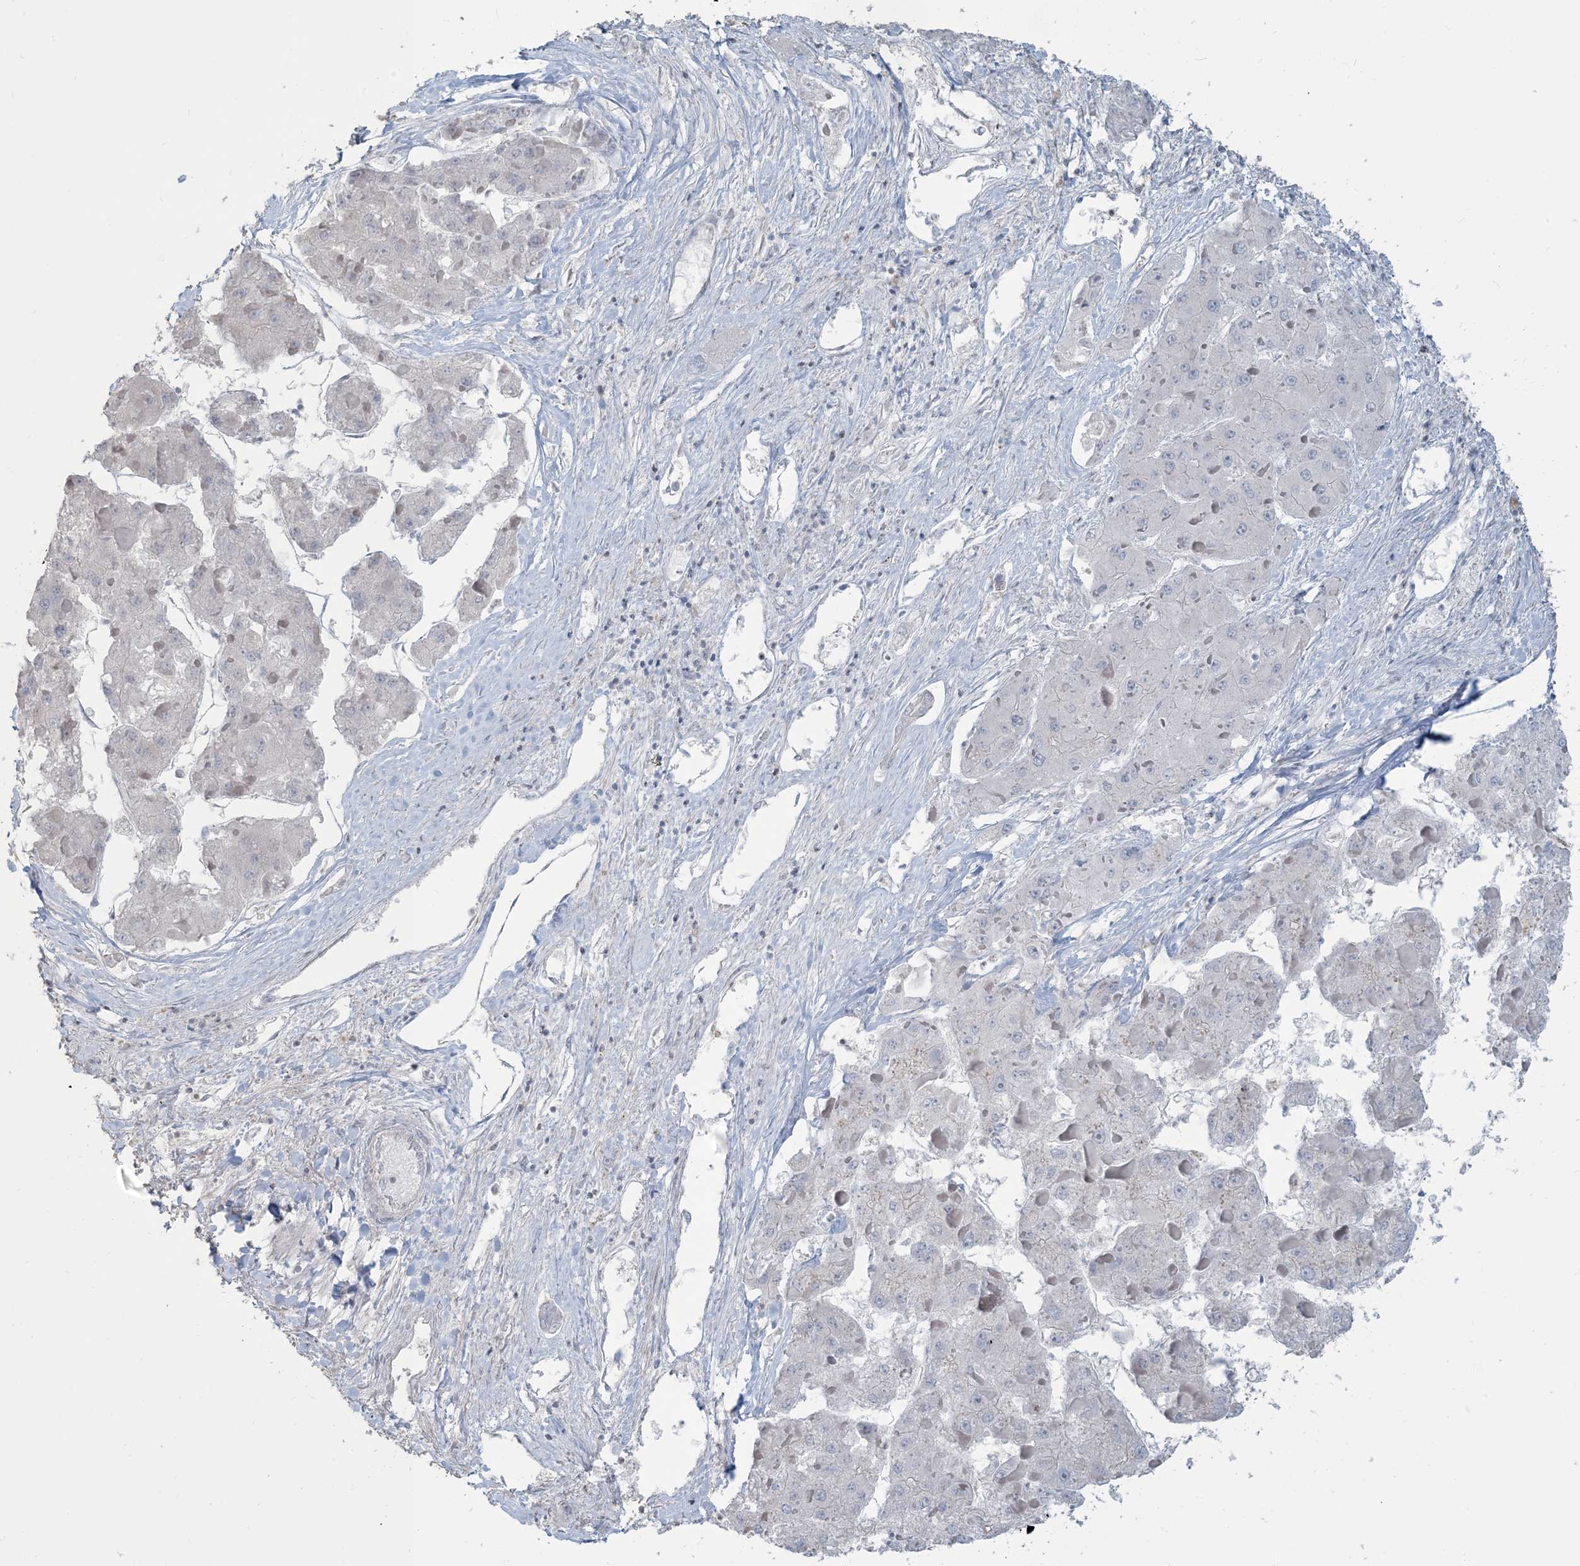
{"staining": {"intensity": "negative", "quantity": "none", "location": "none"}, "tissue": "liver cancer", "cell_type": "Tumor cells", "image_type": "cancer", "snomed": [{"axis": "morphology", "description": "Carcinoma, Hepatocellular, NOS"}, {"axis": "topography", "description": "Liver"}], "caption": "DAB immunohistochemical staining of human hepatocellular carcinoma (liver) displays no significant expression in tumor cells. (Immunohistochemistry, brightfield microscopy, high magnification).", "gene": "NPHS2", "patient": {"sex": "female", "age": 73}}